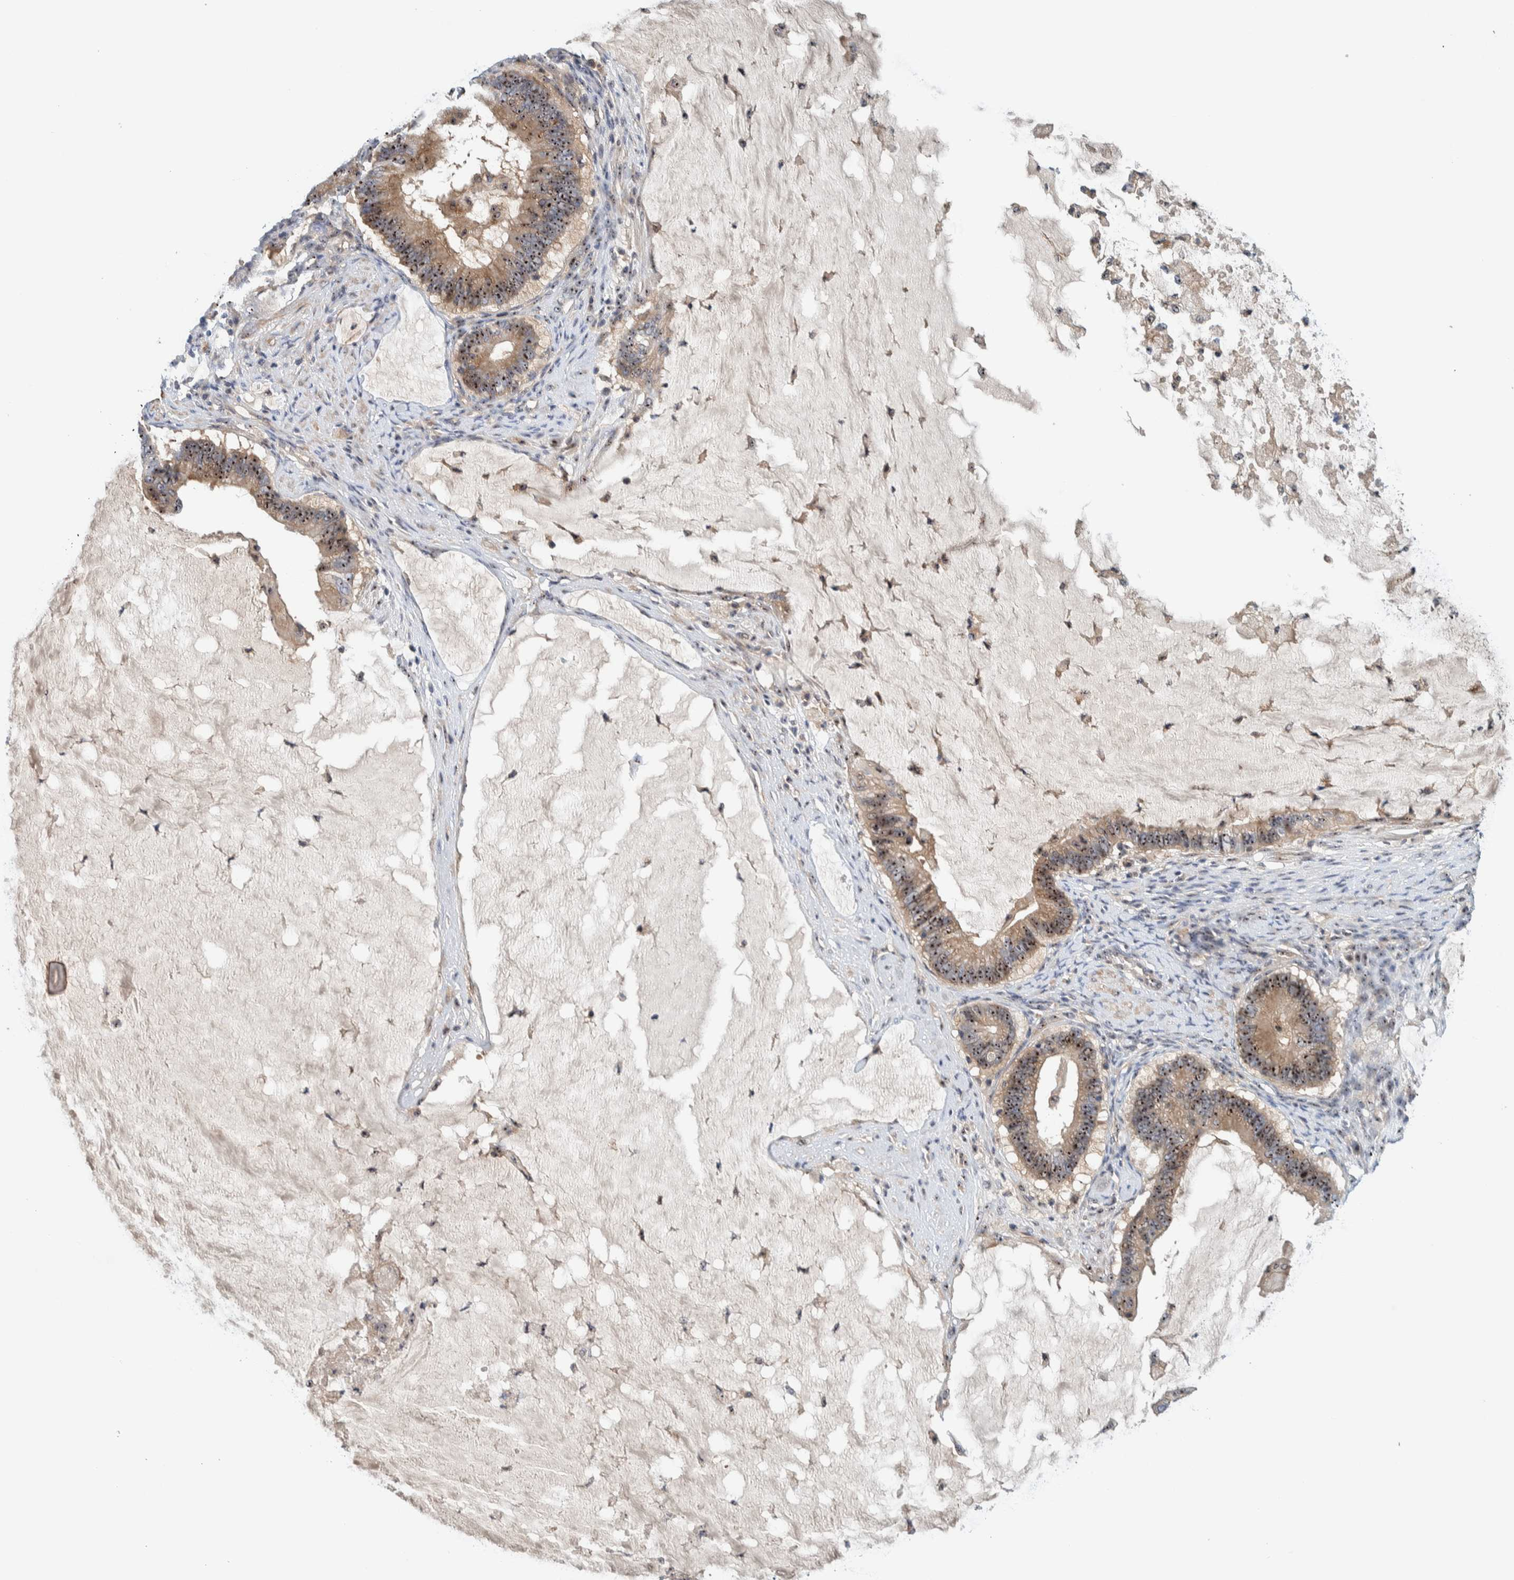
{"staining": {"intensity": "strong", "quantity": ">75%", "location": "cytoplasmic/membranous,nuclear"}, "tissue": "ovarian cancer", "cell_type": "Tumor cells", "image_type": "cancer", "snomed": [{"axis": "morphology", "description": "Cystadenocarcinoma, mucinous, NOS"}, {"axis": "topography", "description": "Ovary"}], "caption": "Protein staining exhibits strong cytoplasmic/membranous and nuclear staining in approximately >75% of tumor cells in mucinous cystadenocarcinoma (ovarian).", "gene": "NOL11", "patient": {"sex": "female", "age": 61}}